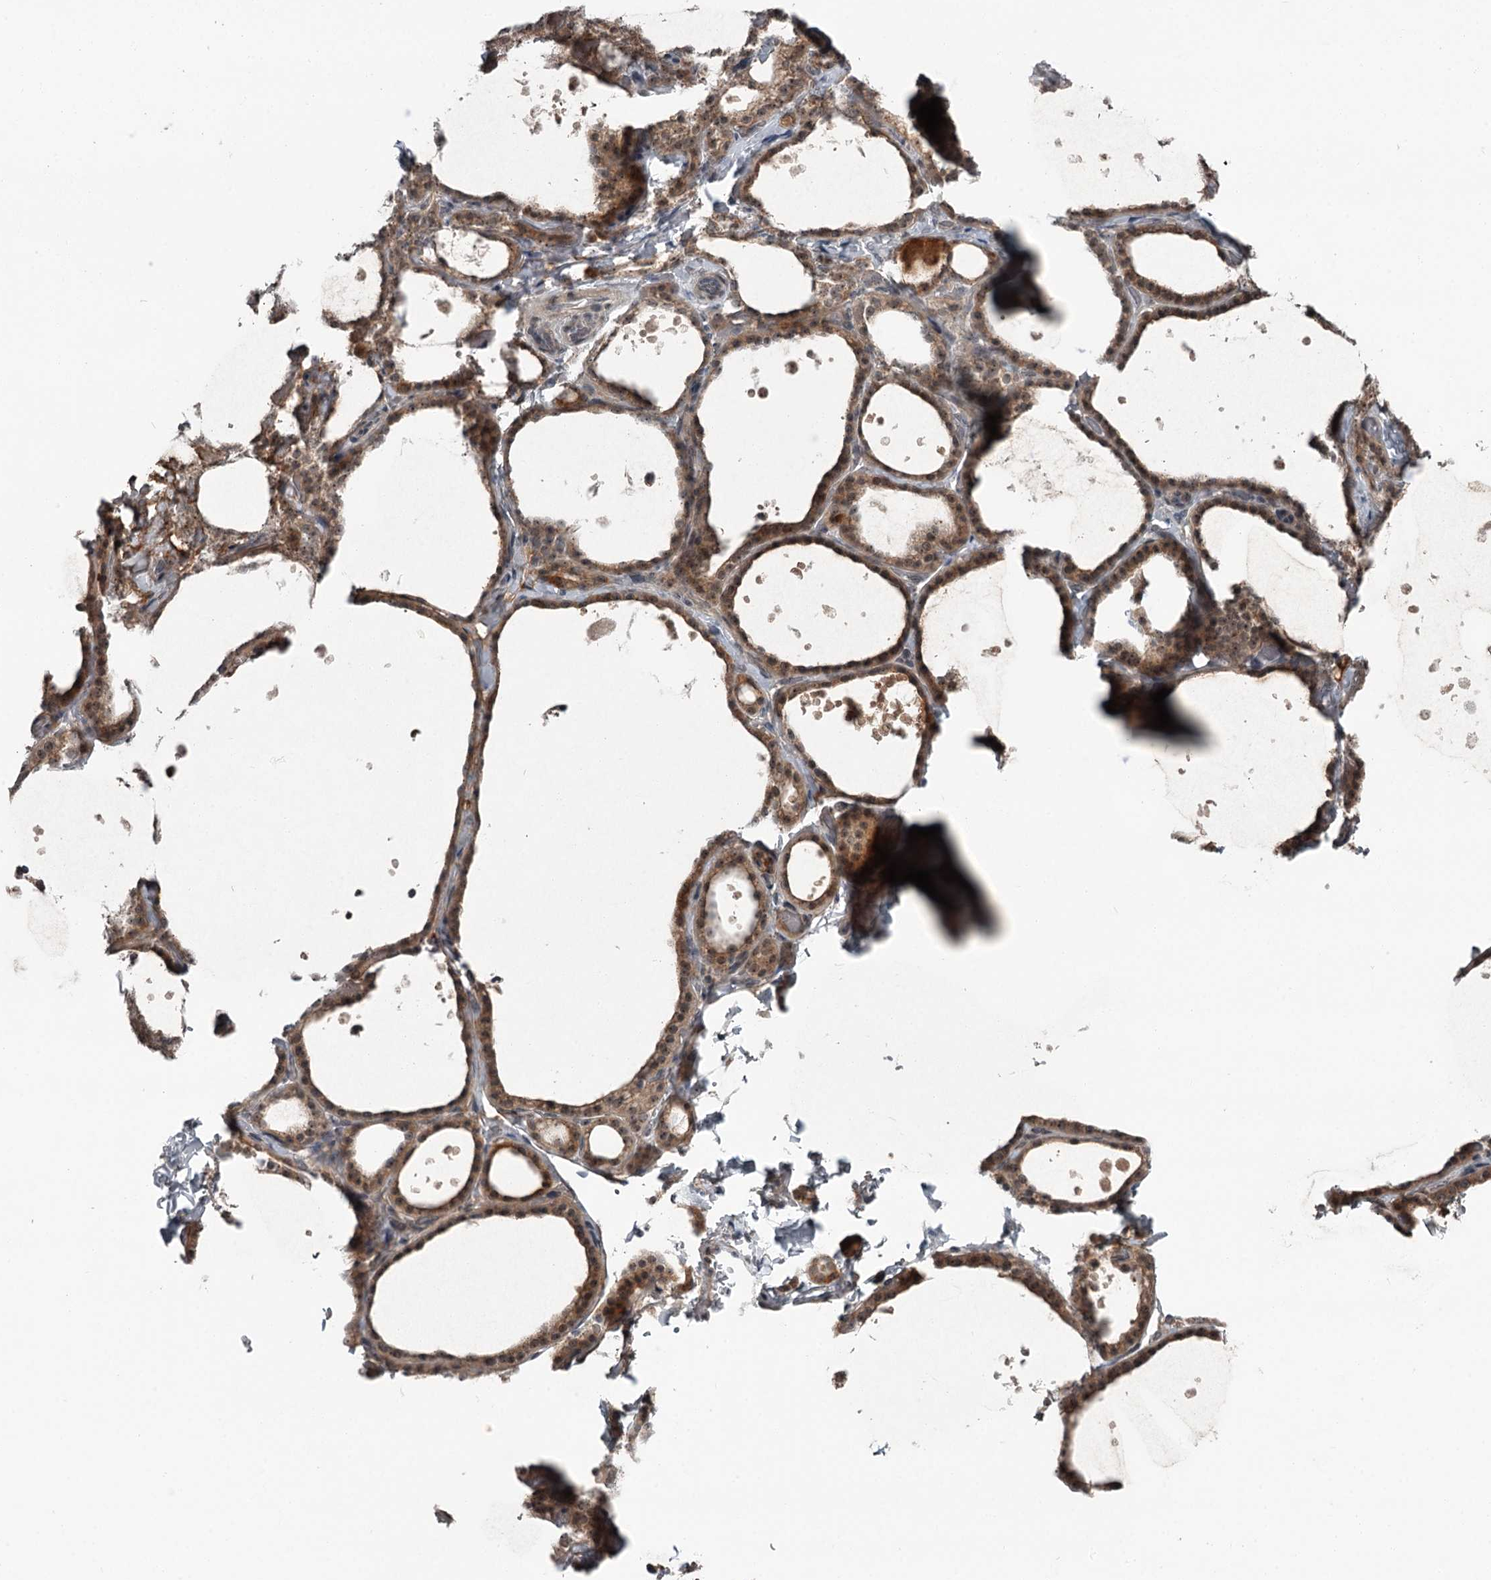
{"staining": {"intensity": "moderate", "quantity": ">75%", "location": "cytoplasmic/membranous,nuclear"}, "tissue": "thyroid gland", "cell_type": "Glandular cells", "image_type": "normal", "snomed": [{"axis": "morphology", "description": "Normal tissue, NOS"}, {"axis": "topography", "description": "Thyroid gland"}], "caption": "DAB (3,3'-diaminobenzidine) immunohistochemical staining of normal human thyroid gland reveals moderate cytoplasmic/membranous,nuclear protein positivity in about >75% of glandular cells.", "gene": "EXOSC1", "patient": {"sex": "female", "age": 44}}